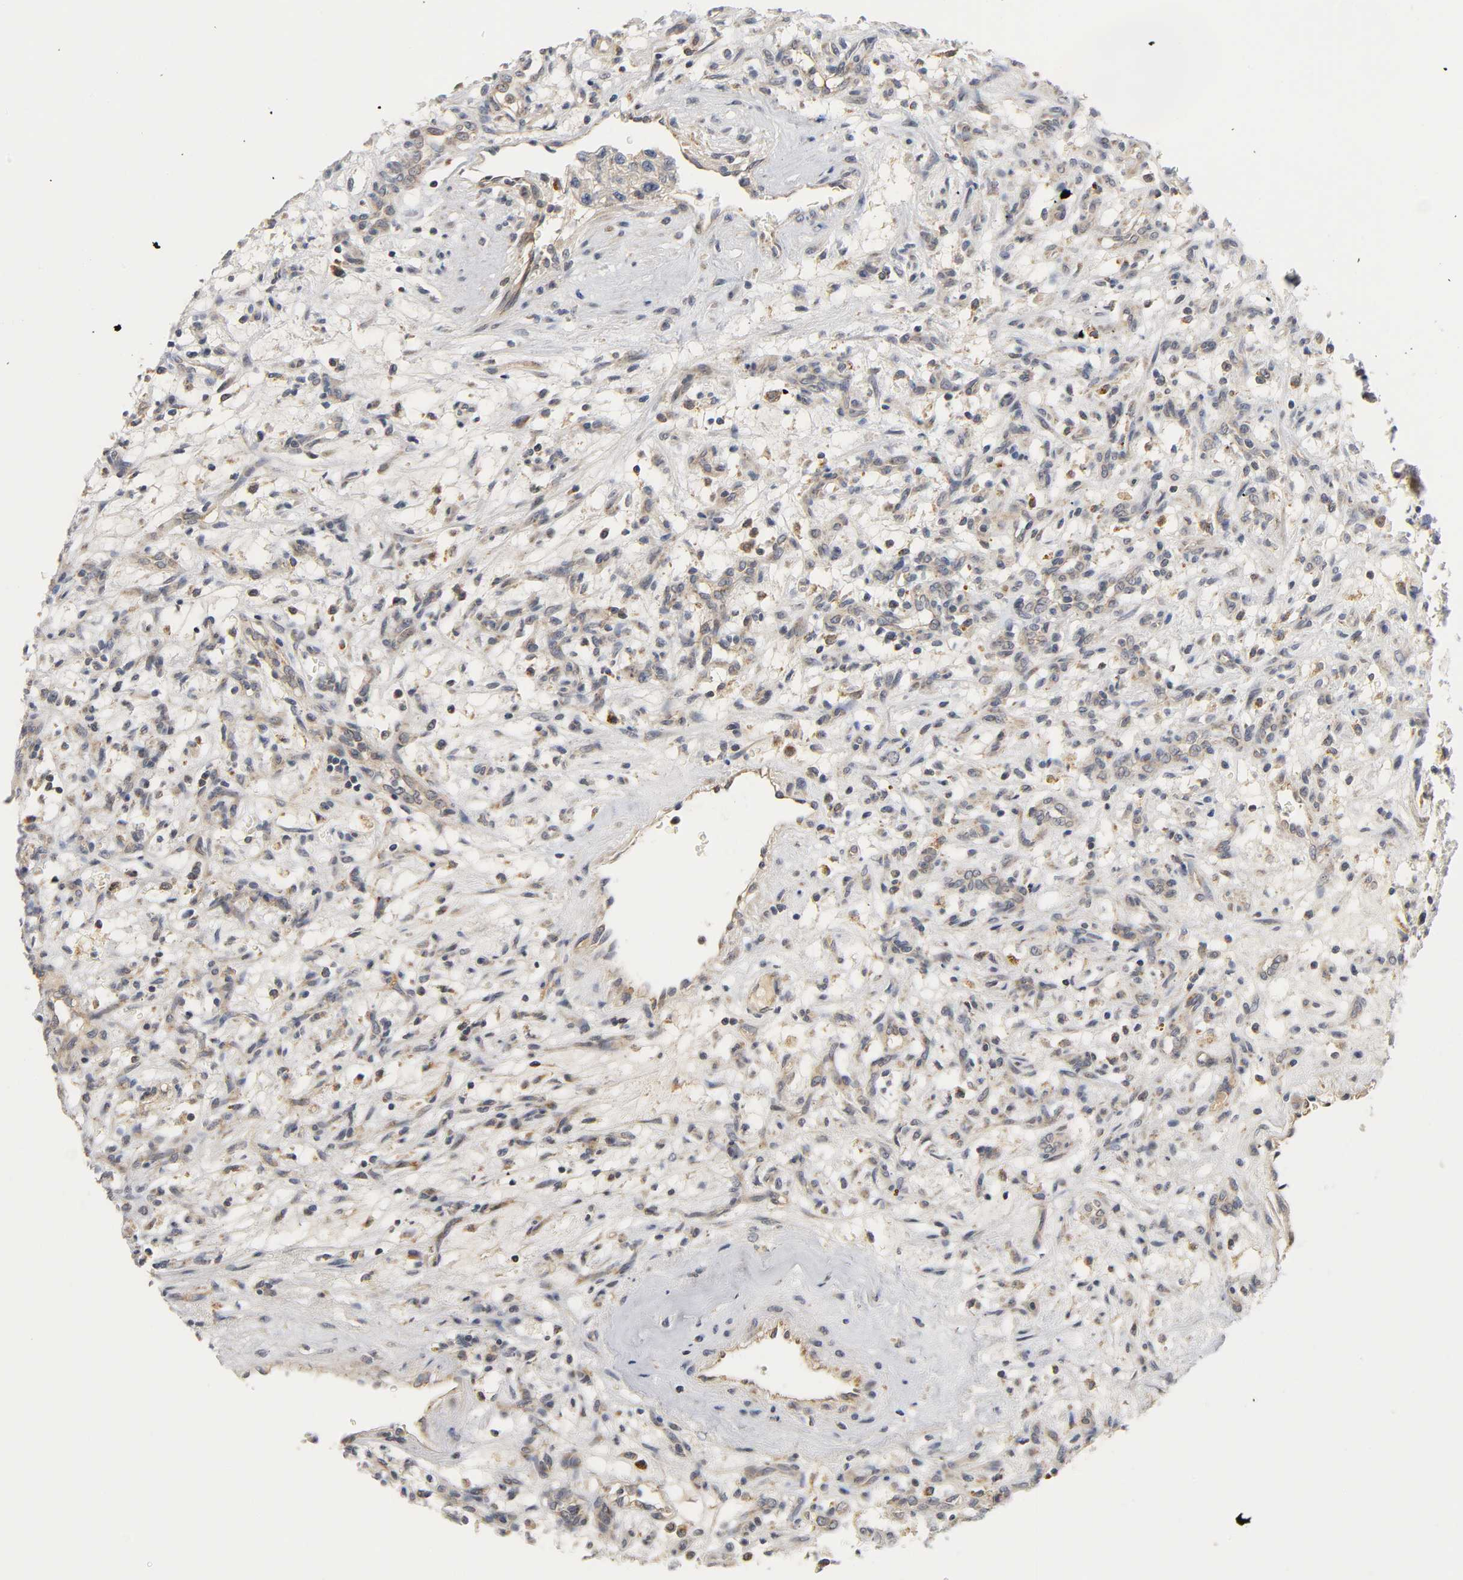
{"staining": {"intensity": "negative", "quantity": "none", "location": "none"}, "tissue": "renal cancer", "cell_type": "Tumor cells", "image_type": "cancer", "snomed": [{"axis": "morphology", "description": "Adenocarcinoma, NOS"}, {"axis": "topography", "description": "Kidney"}], "caption": "A micrograph of human renal cancer (adenocarcinoma) is negative for staining in tumor cells.", "gene": "NRP1", "patient": {"sex": "female", "age": 57}}